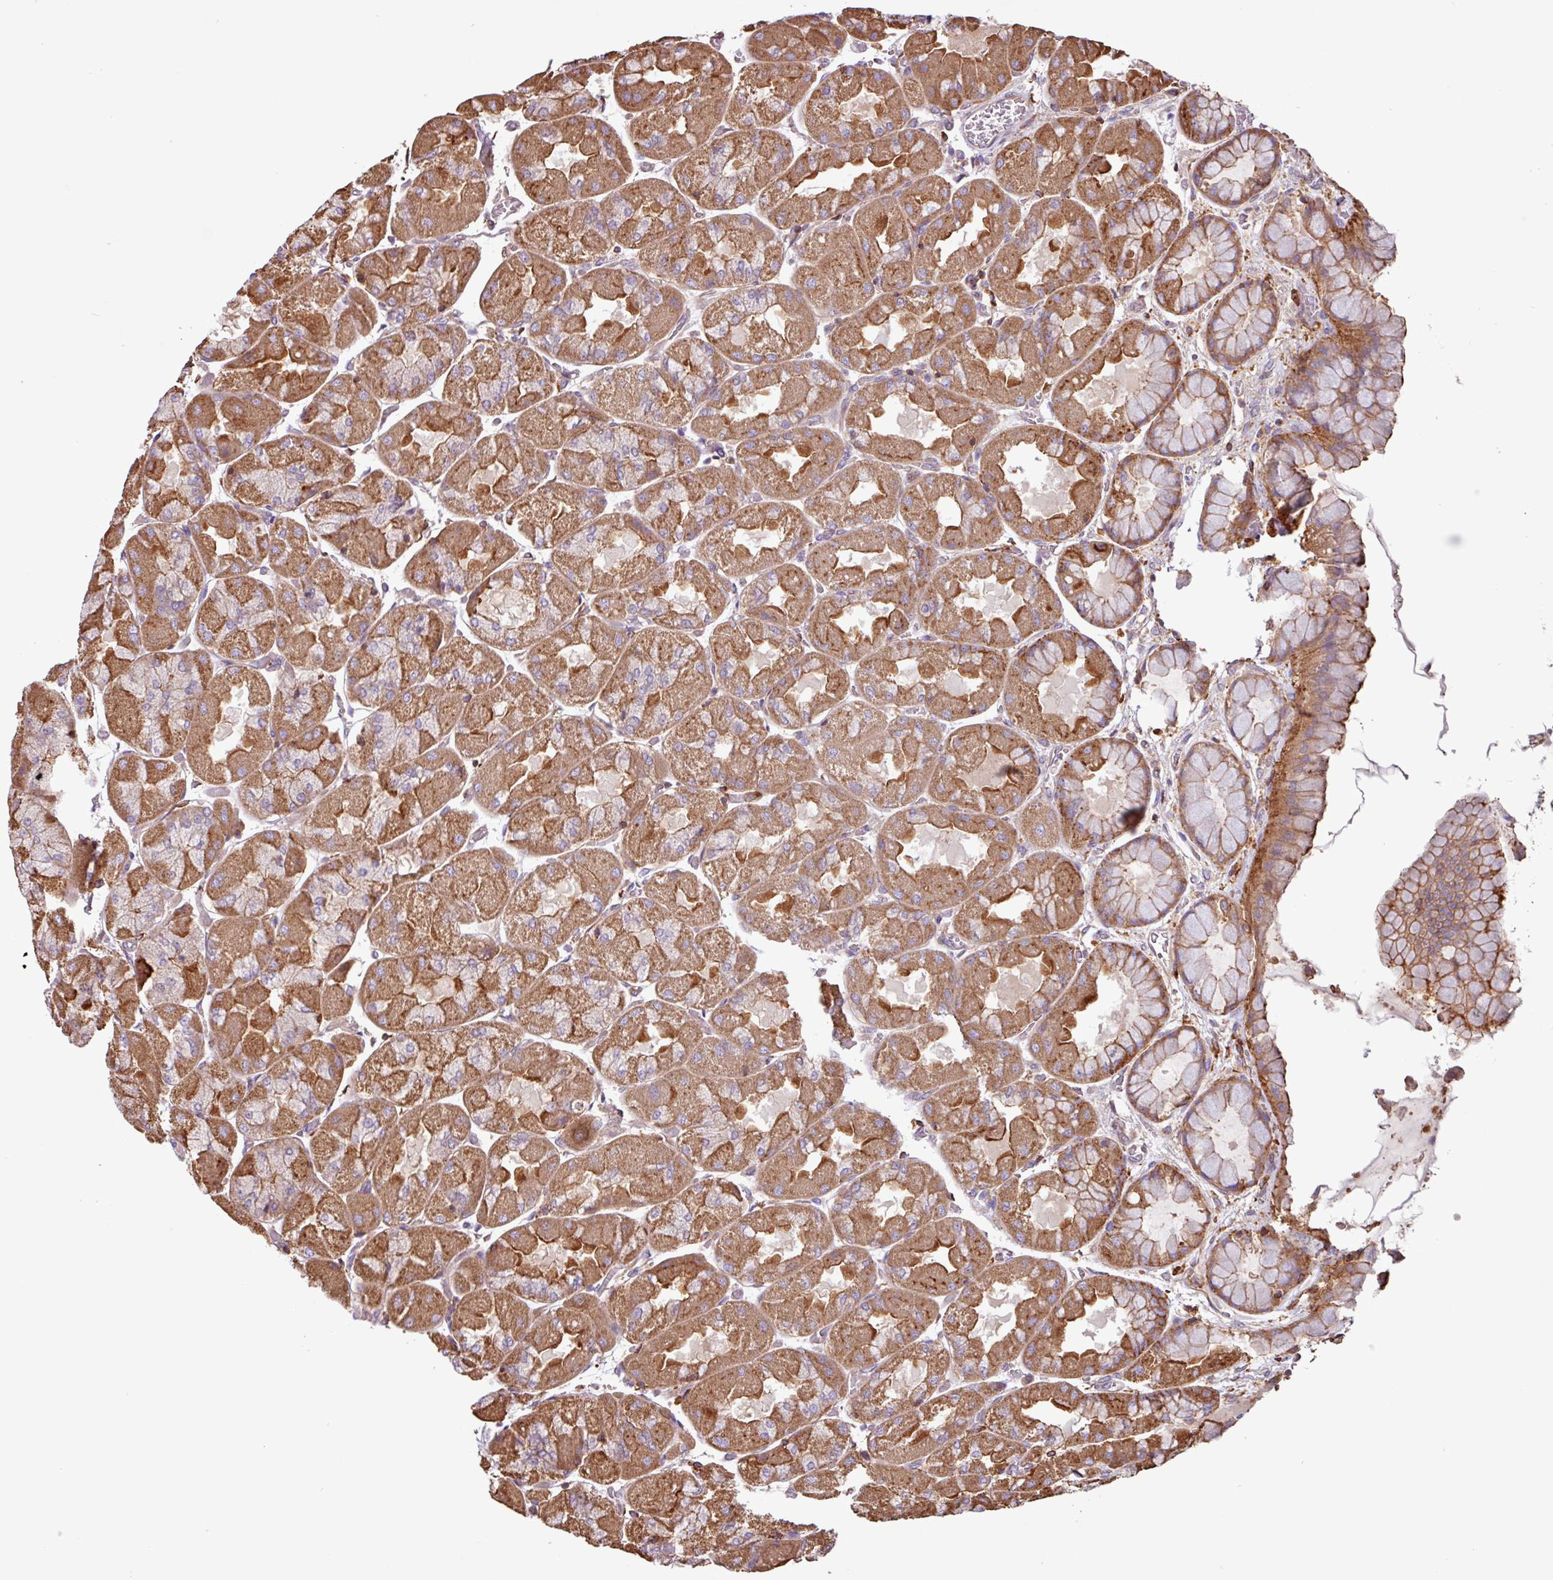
{"staining": {"intensity": "strong", "quantity": ">75%", "location": "cytoplasmic/membranous"}, "tissue": "stomach", "cell_type": "Glandular cells", "image_type": "normal", "snomed": [{"axis": "morphology", "description": "Normal tissue, NOS"}, {"axis": "topography", "description": "Stomach"}], "caption": "Brown immunohistochemical staining in benign human stomach displays strong cytoplasmic/membranous staining in approximately >75% of glandular cells. The staining is performed using DAB brown chromogen to label protein expression. The nuclei are counter-stained blue using hematoxylin.", "gene": "ACTR3B", "patient": {"sex": "female", "age": 61}}